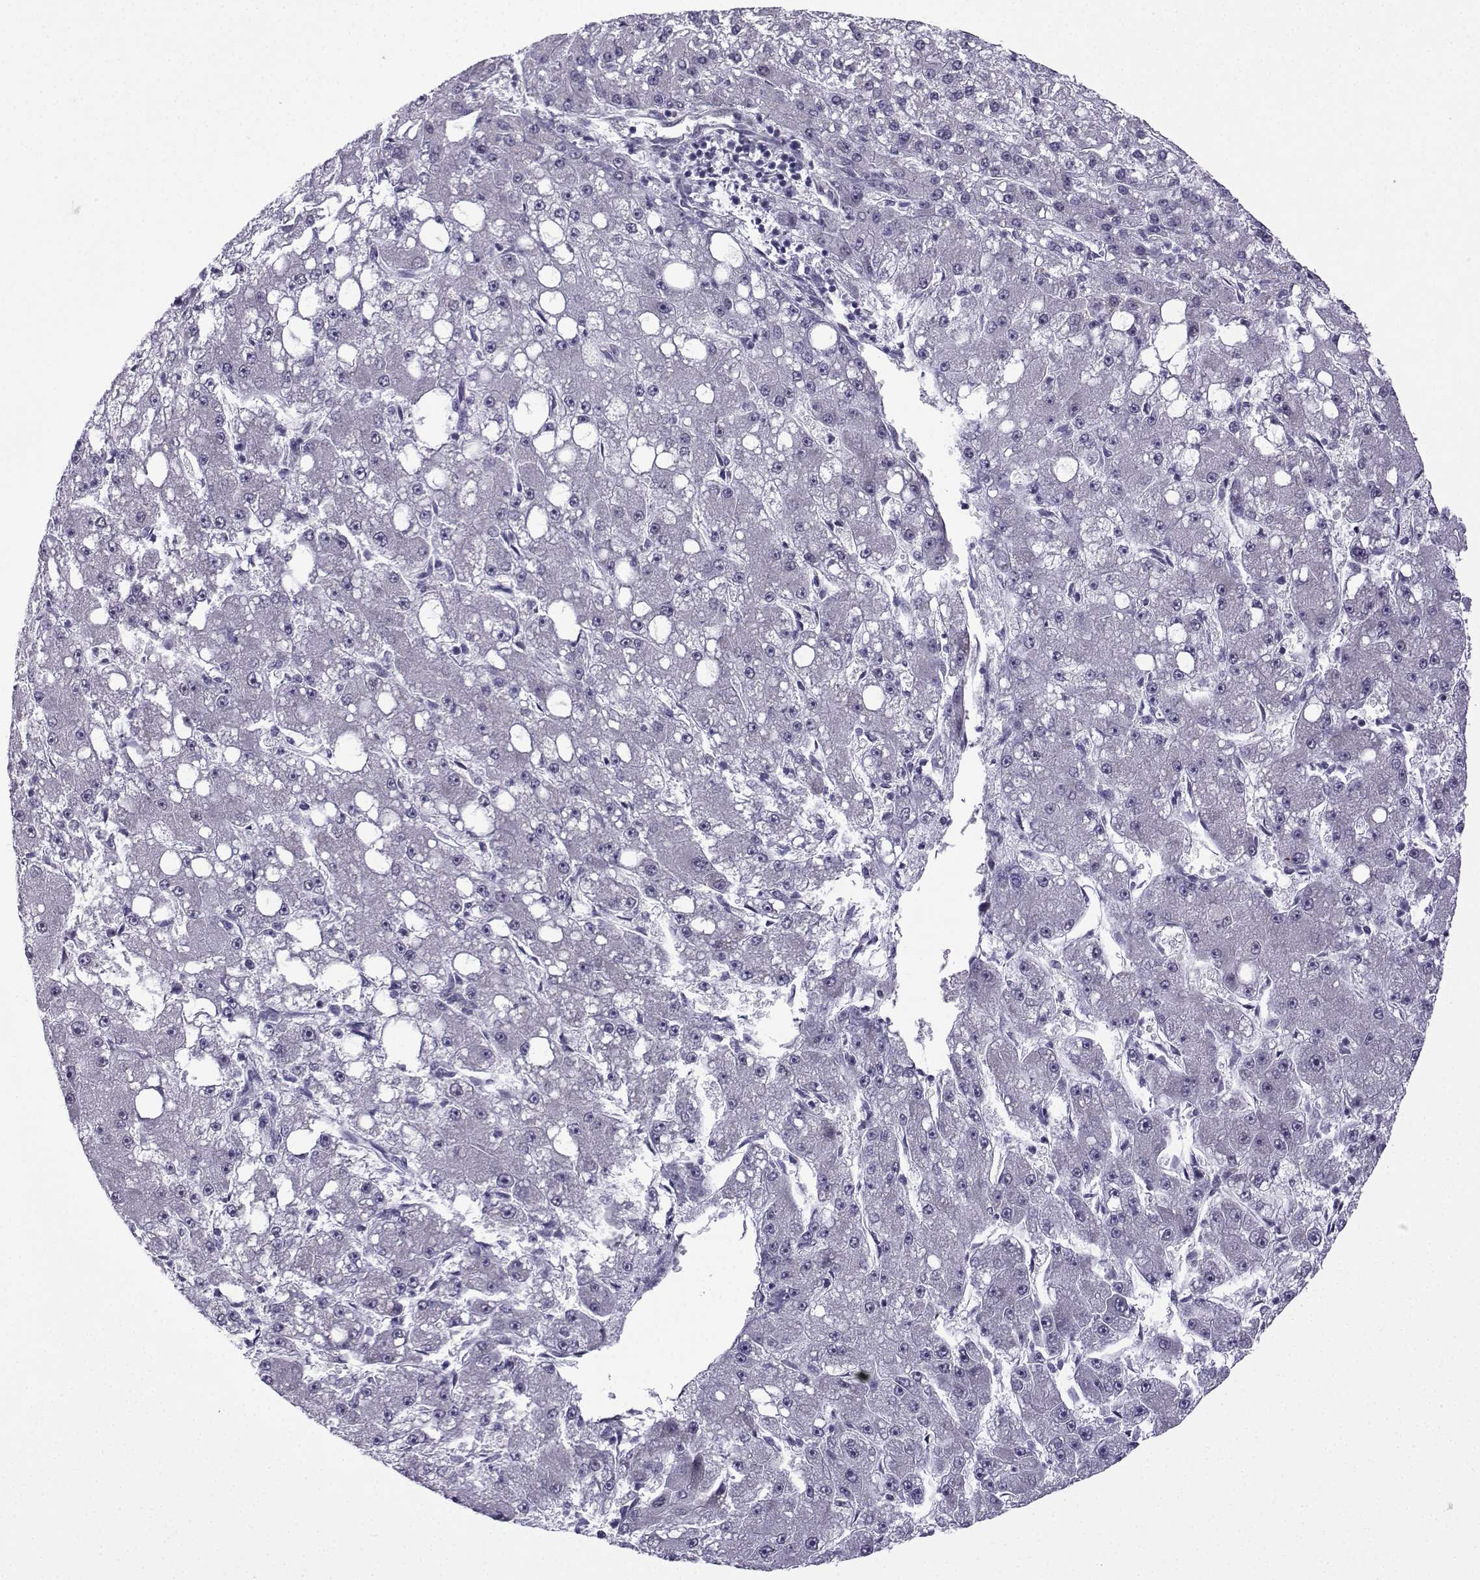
{"staining": {"intensity": "negative", "quantity": "none", "location": "none"}, "tissue": "liver cancer", "cell_type": "Tumor cells", "image_type": "cancer", "snomed": [{"axis": "morphology", "description": "Carcinoma, Hepatocellular, NOS"}, {"axis": "topography", "description": "Liver"}], "caption": "A photomicrograph of liver cancer (hepatocellular carcinoma) stained for a protein exhibits no brown staining in tumor cells. (Brightfield microscopy of DAB IHC at high magnification).", "gene": "FGF3", "patient": {"sex": "male", "age": 67}}